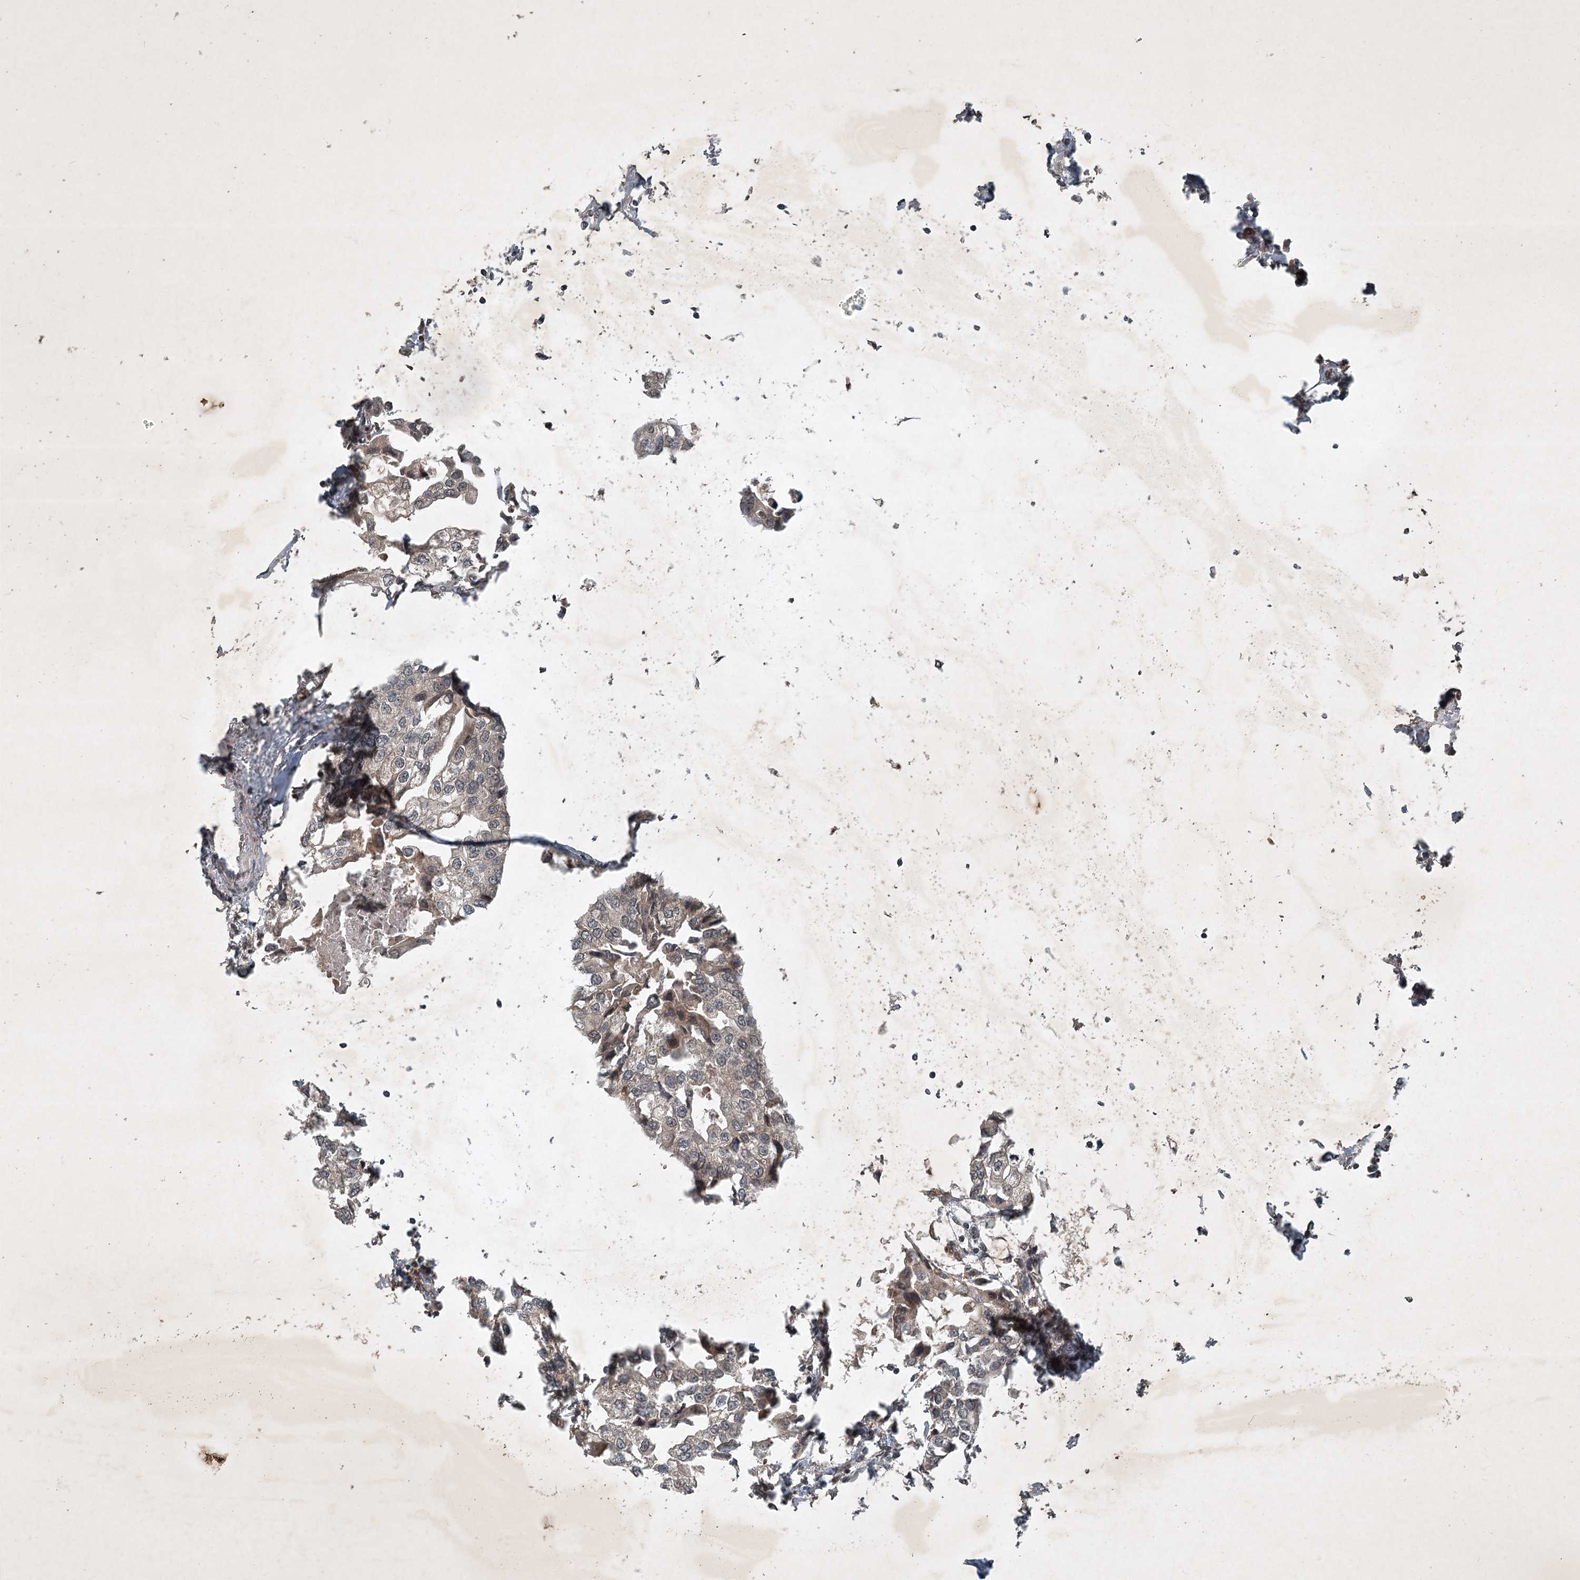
{"staining": {"intensity": "weak", "quantity": "<25%", "location": "cytoplasmic/membranous"}, "tissue": "urothelial cancer", "cell_type": "Tumor cells", "image_type": "cancer", "snomed": [{"axis": "morphology", "description": "Urothelial carcinoma, High grade"}, {"axis": "topography", "description": "Urinary bladder"}], "caption": "DAB immunohistochemical staining of high-grade urothelial carcinoma displays no significant staining in tumor cells. (DAB immunohistochemistry (IHC) with hematoxylin counter stain).", "gene": "UNC93A", "patient": {"sex": "male", "age": 64}}